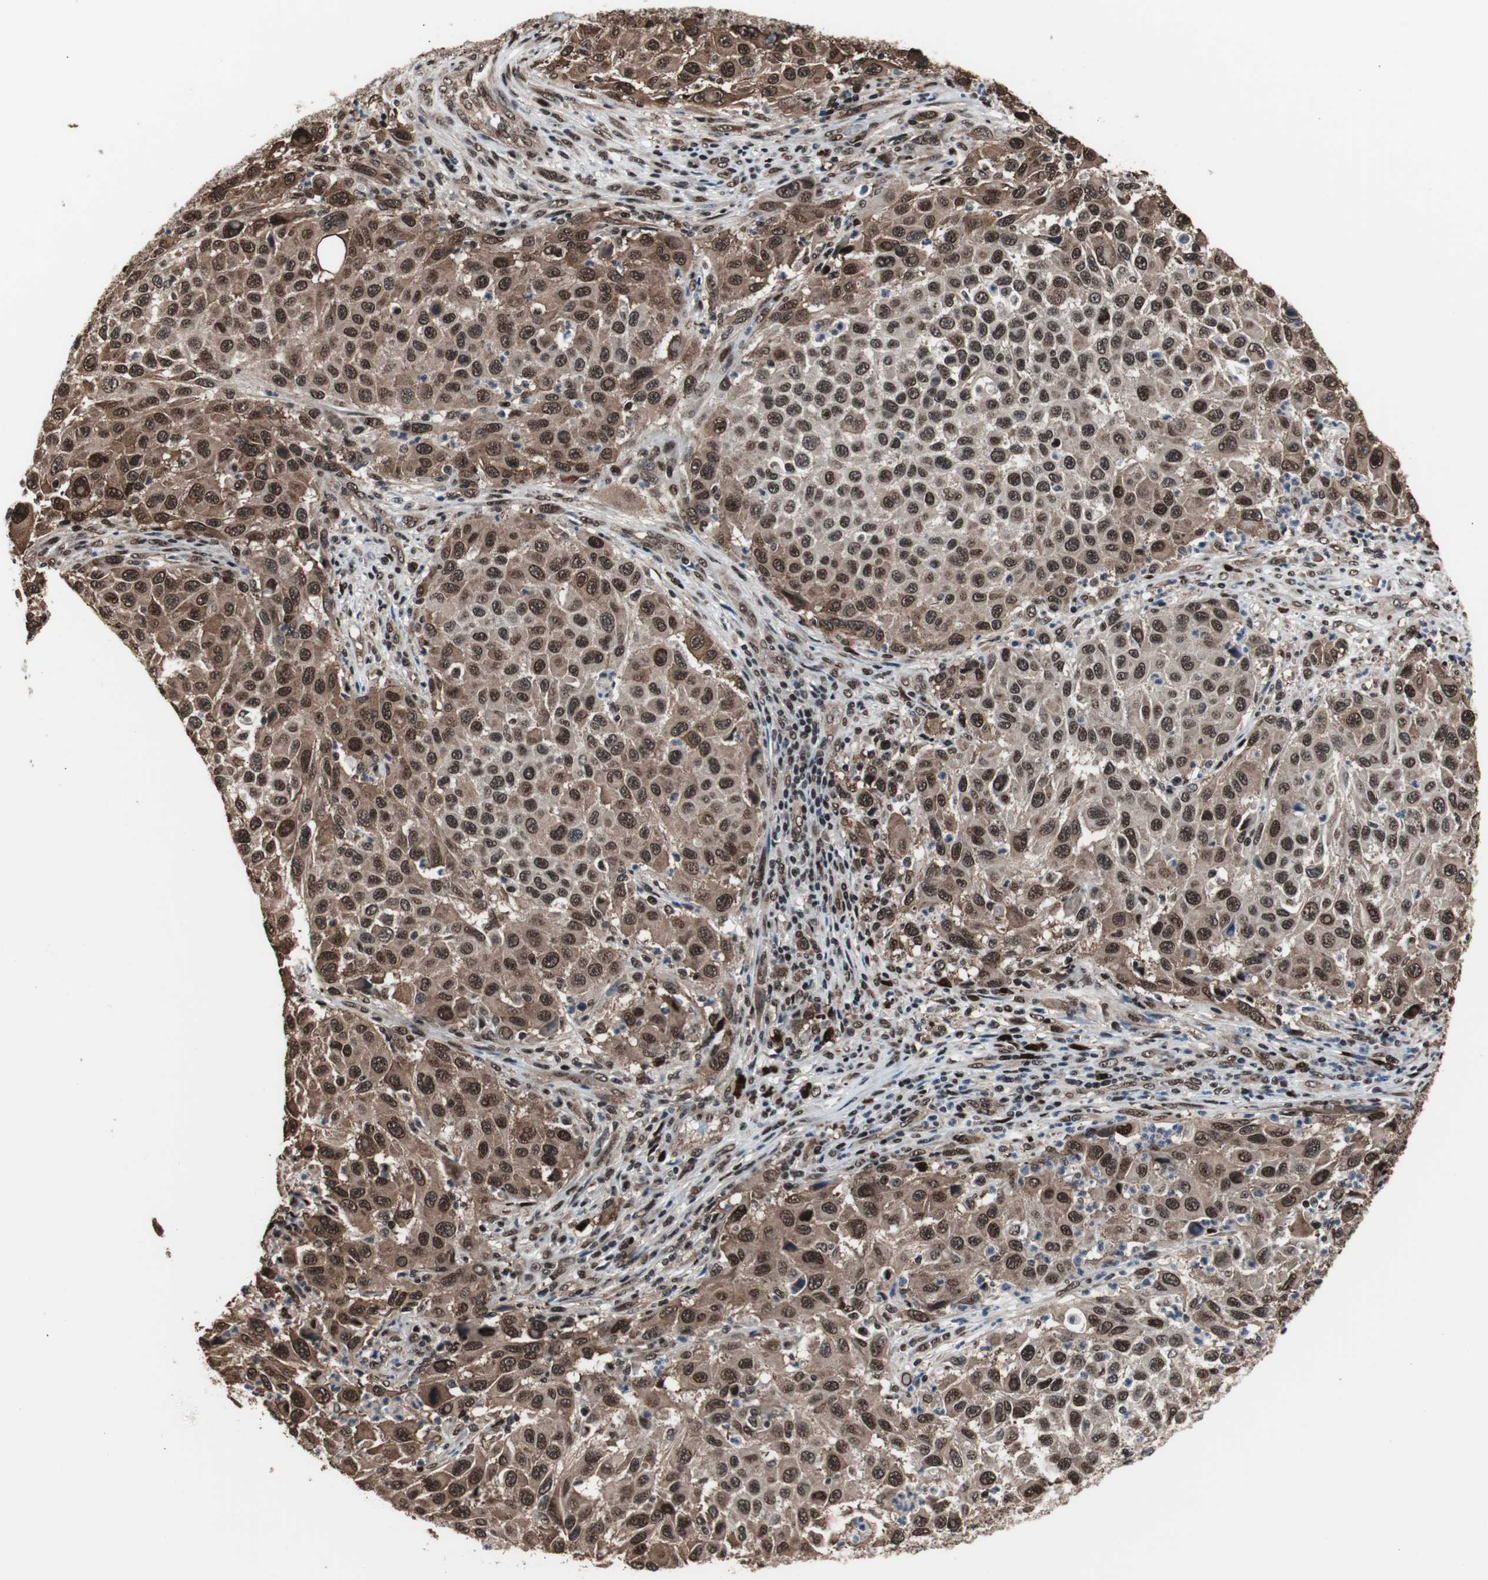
{"staining": {"intensity": "strong", "quantity": ">75%", "location": "cytoplasmic/membranous,nuclear"}, "tissue": "melanoma", "cell_type": "Tumor cells", "image_type": "cancer", "snomed": [{"axis": "morphology", "description": "Malignant melanoma, Metastatic site"}, {"axis": "topography", "description": "Lymph node"}], "caption": "Human malignant melanoma (metastatic site) stained for a protein (brown) displays strong cytoplasmic/membranous and nuclear positive expression in approximately >75% of tumor cells.", "gene": "POGZ", "patient": {"sex": "male", "age": 61}}